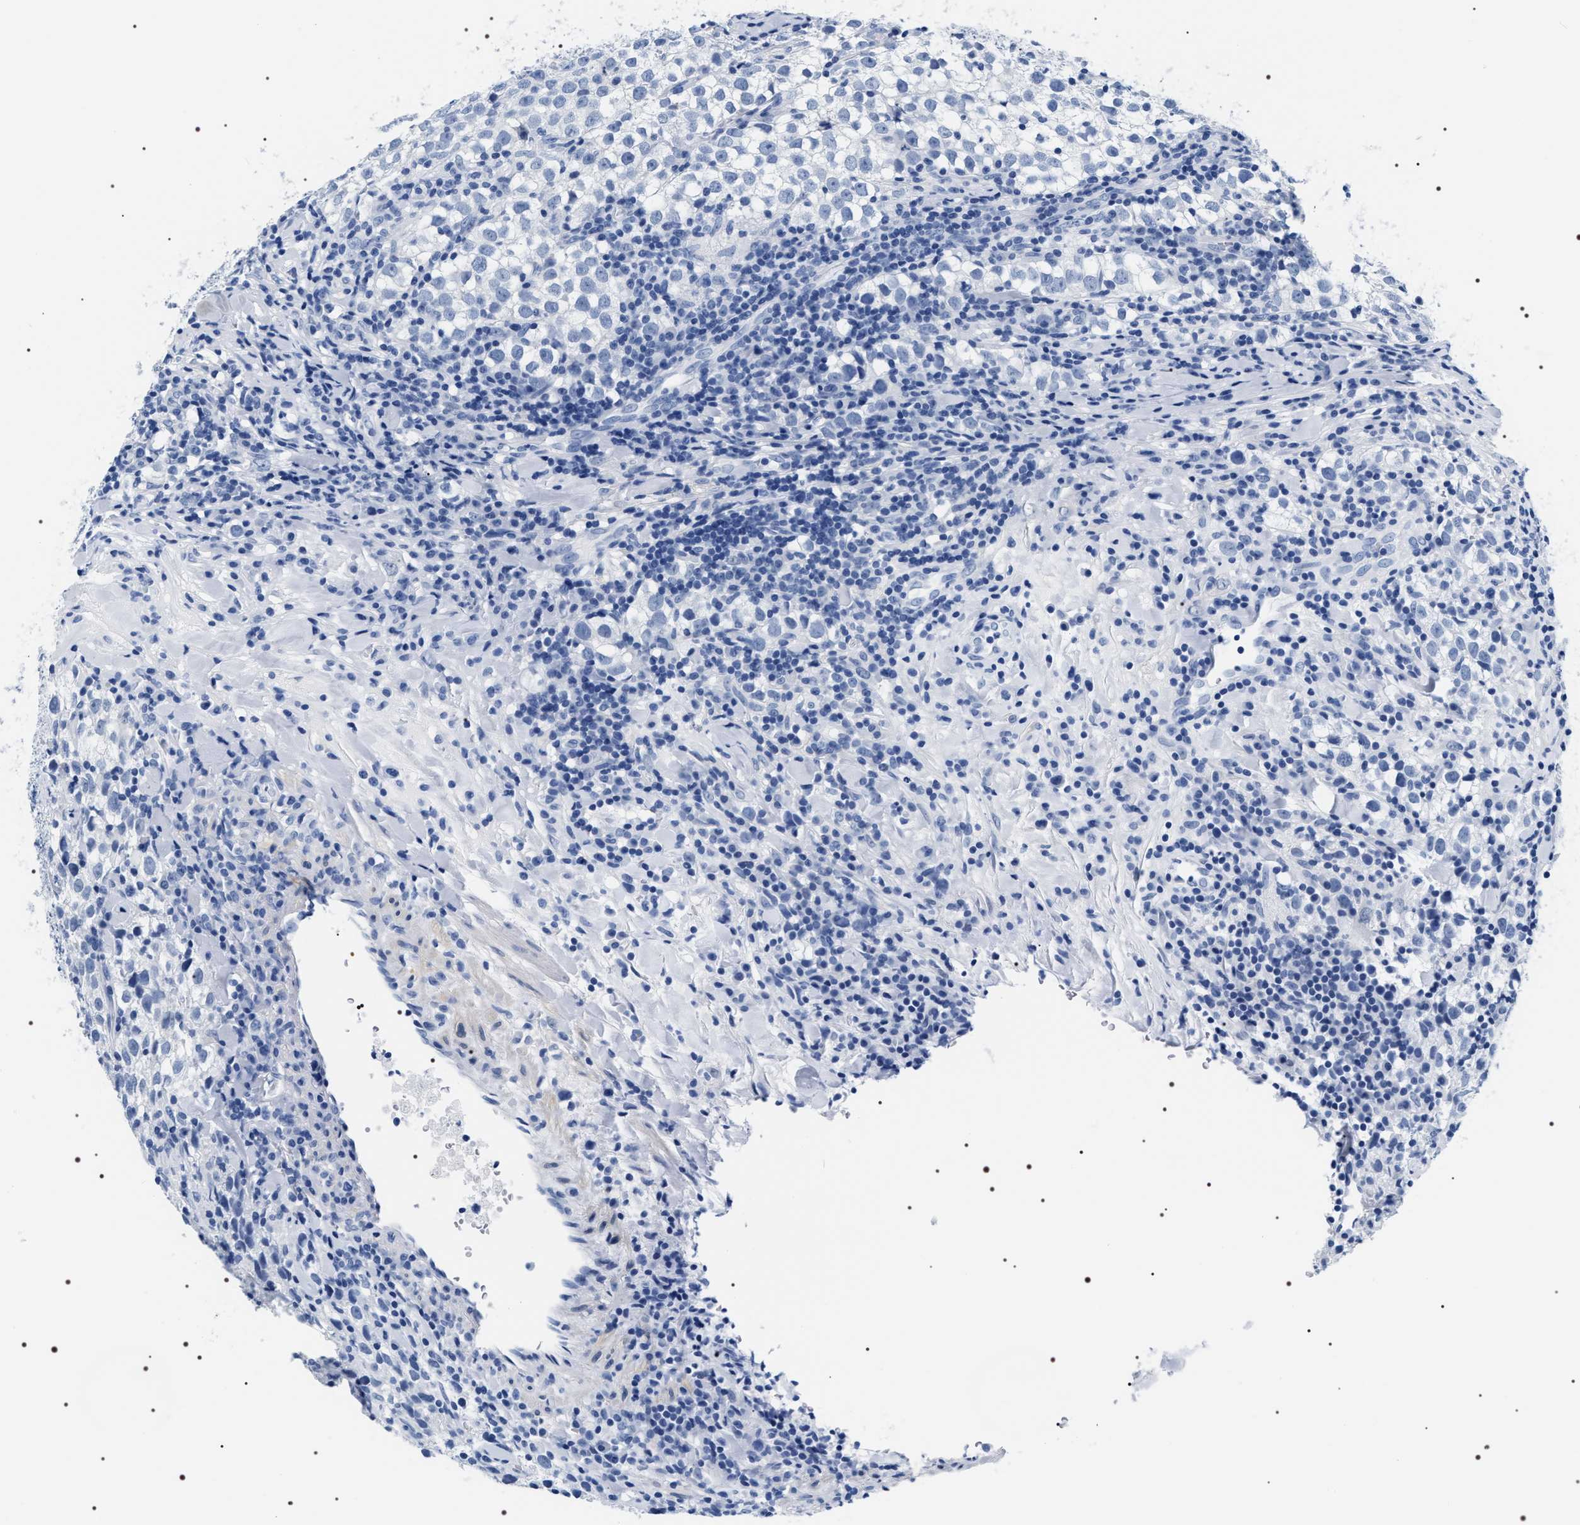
{"staining": {"intensity": "negative", "quantity": "none", "location": "none"}, "tissue": "testis cancer", "cell_type": "Tumor cells", "image_type": "cancer", "snomed": [{"axis": "morphology", "description": "Seminoma, NOS"}, {"axis": "morphology", "description": "Carcinoma, Embryonal, NOS"}, {"axis": "topography", "description": "Testis"}], "caption": "Photomicrograph shows no significant protein positivity in tumor cells of testis cancer (embryonal carcinoma).", "gene": "ADH4", "patient": {"sex": "male", "age": 36}}